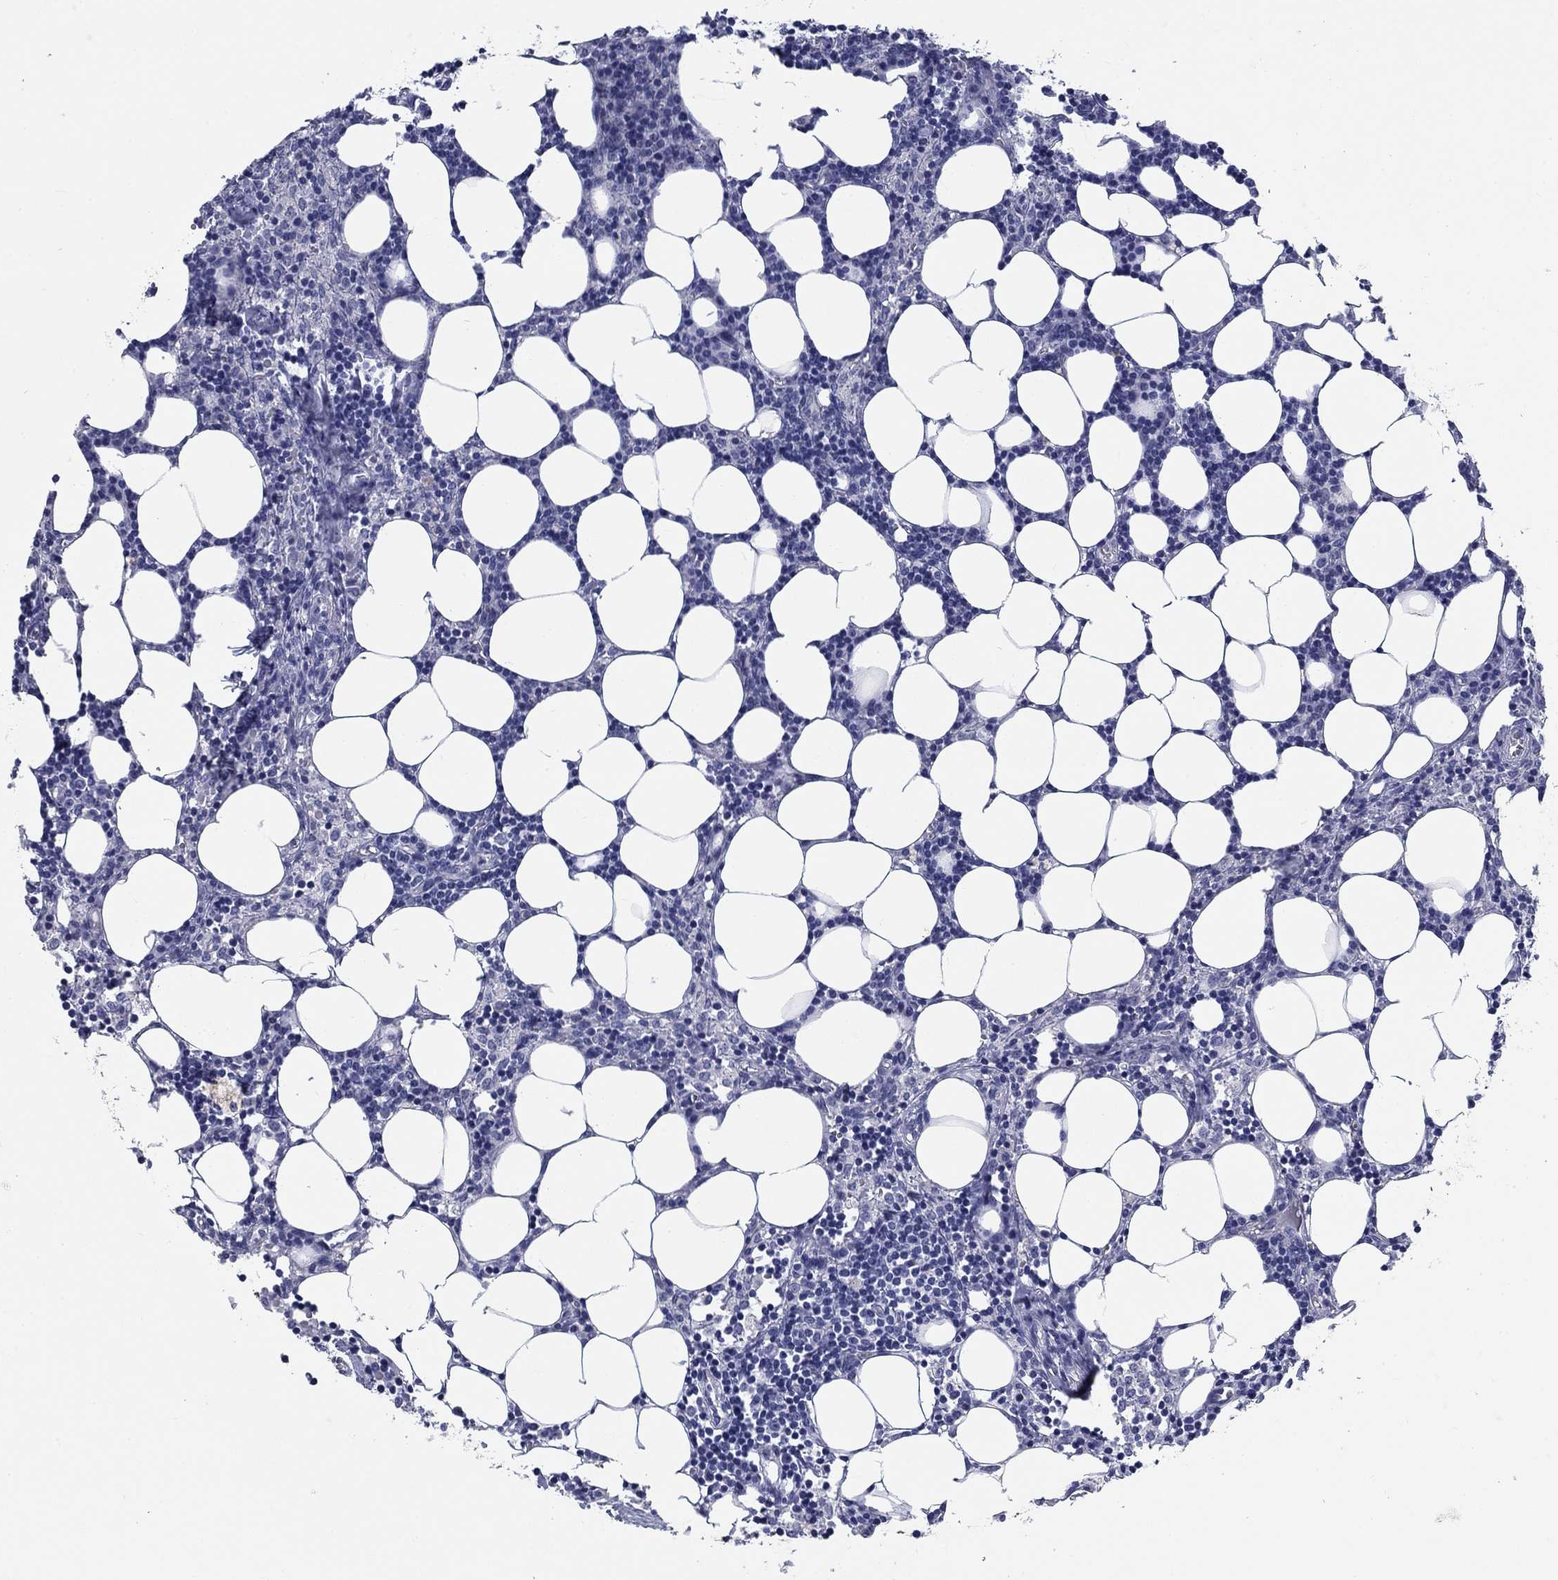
{"staining": {"intensity": "negative", "quantity": "none", "location": "none"}, "tissue": "lymph node", "cell_type": "Germinal center cells", "image_type": "normal", "snomed": [{"axis": "morphology", "description": "Normal tissue, NOS"}, {"axis": "topography", "description": "Lymph node"}], "caption": "Immunohistochemistry histopathology image of normal lymph node stained for a protein (brown), which reveals no expression in germinal center cells.", "gene": "PRKCG", "patient": {"sex": "female", "age": 52}}